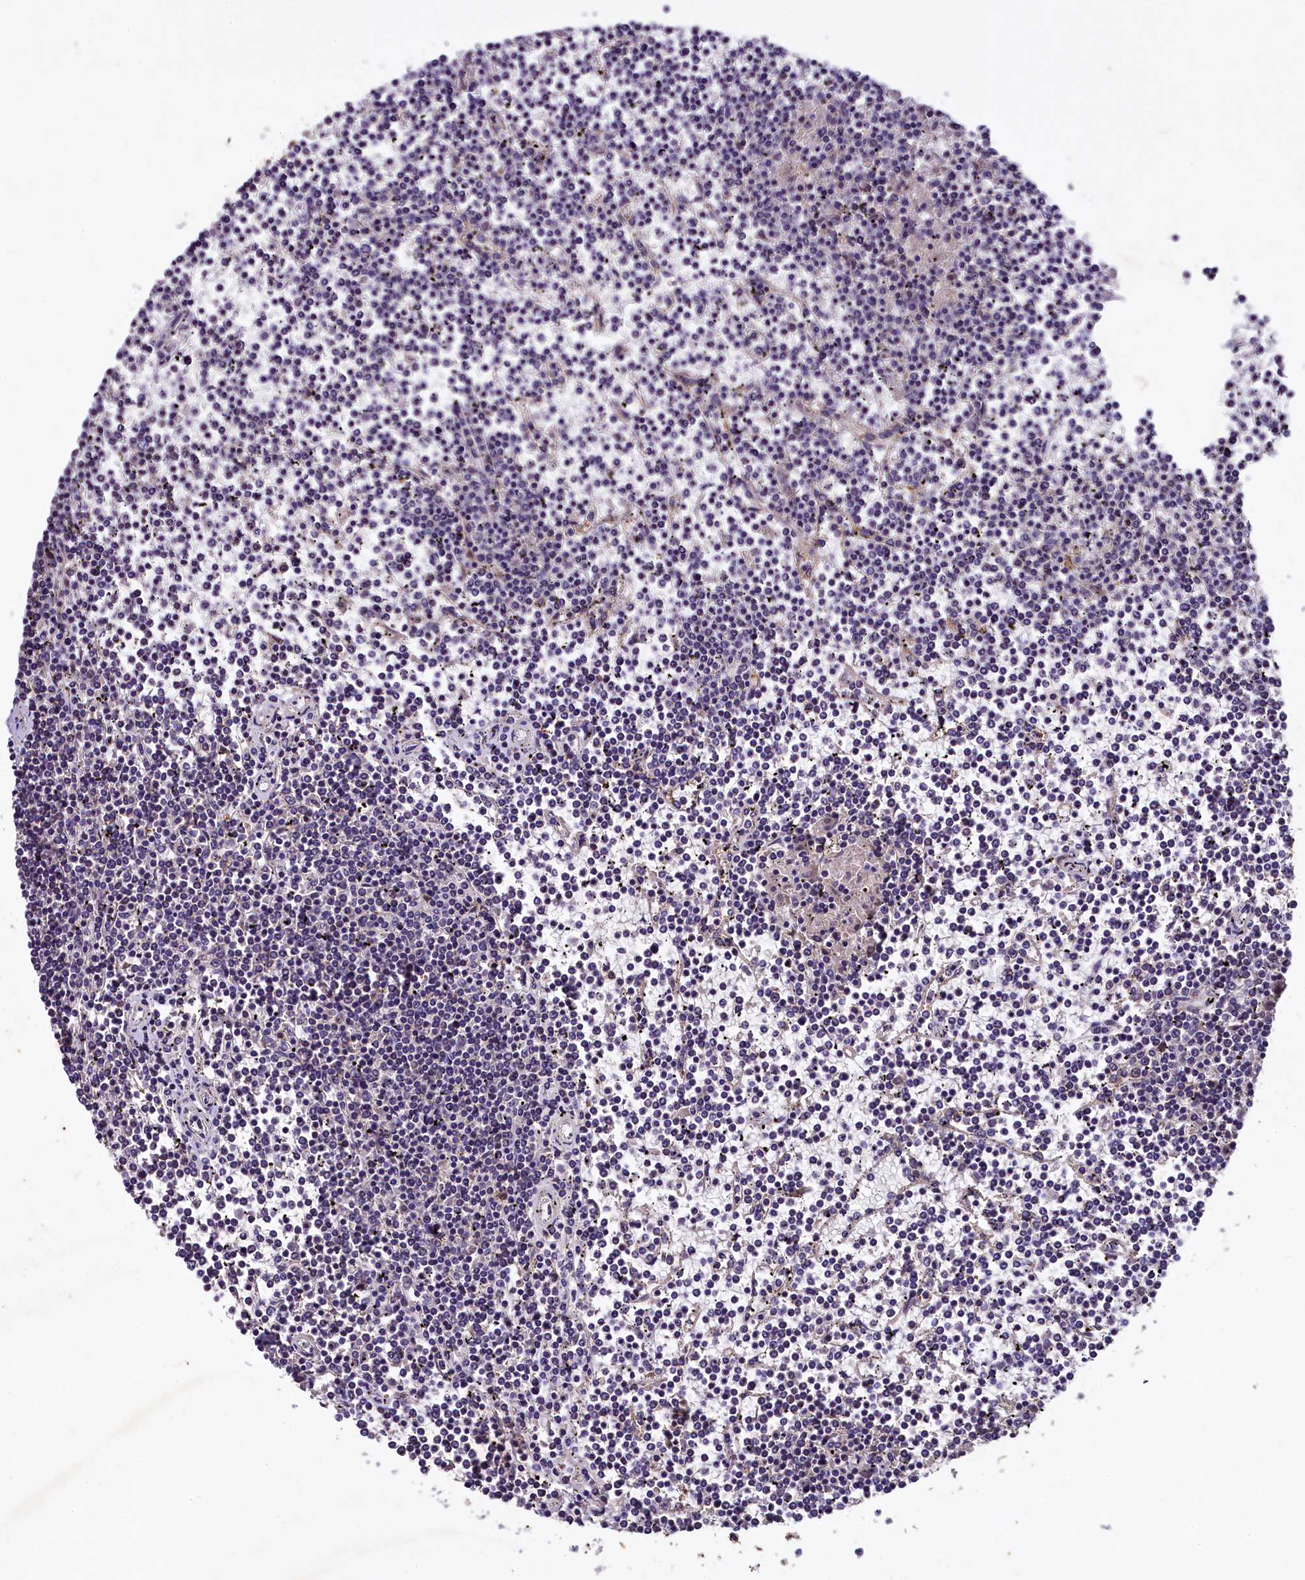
{"staining": {"intensity": "negative", "quantity": "none", "location": "none"}, "tissue": "lymphoma", "cell_type": "Tumor cells", "image_type": "cancer", "snomed": [{"axis": "morphology", "description": "Malignant lymphoma, non-Hodgkin's type, Low grade"}, {"axis": "topography", "description": "Spleen"}], "caption": "IHC of malignant lymphoma, non-Hodgkin's type (low-grade) reveals no positivity in tumor cells.", "gene": "PLXNB1", "patient": {"sex": "female", "age": 19}}